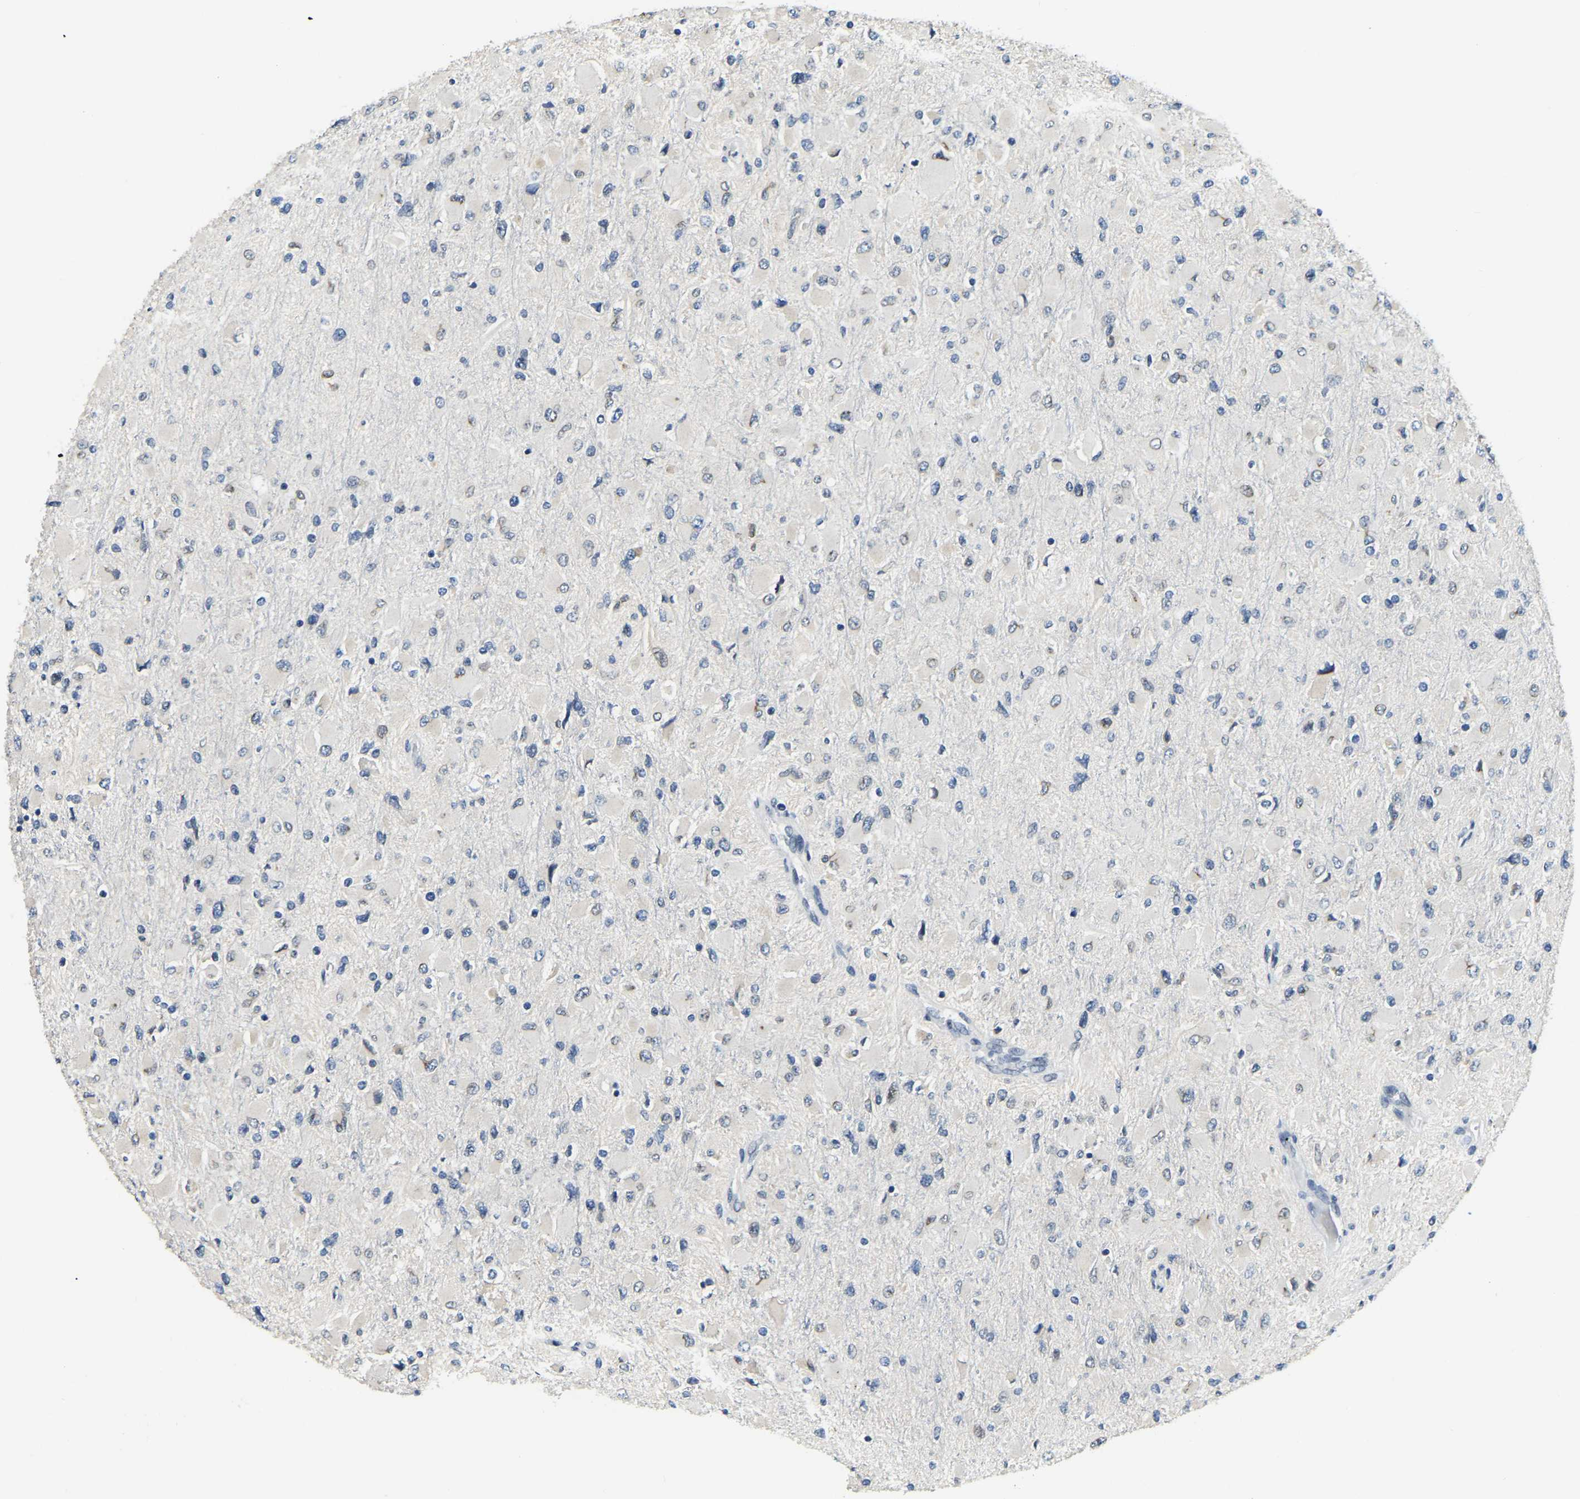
{"staining": {"intensity": "negative", "quantity": "none", "location": "none"}, "tissue": "glioma", "cell_type": "Tumor cells", "image_type": "cancer", "snomed": [{"axis": "morphology", "description": "Glioma, malignant, High grade"}, {"axis": "topography", "description": "Cerebral cortex"}], "caption": "Immunohistochemistry (IHC) micrograph of glioma stained for a protein (brown), which displays no staining in tumor cells.", "gene": "RANBP2", "patient": {"sex": "female", "age": 36}}